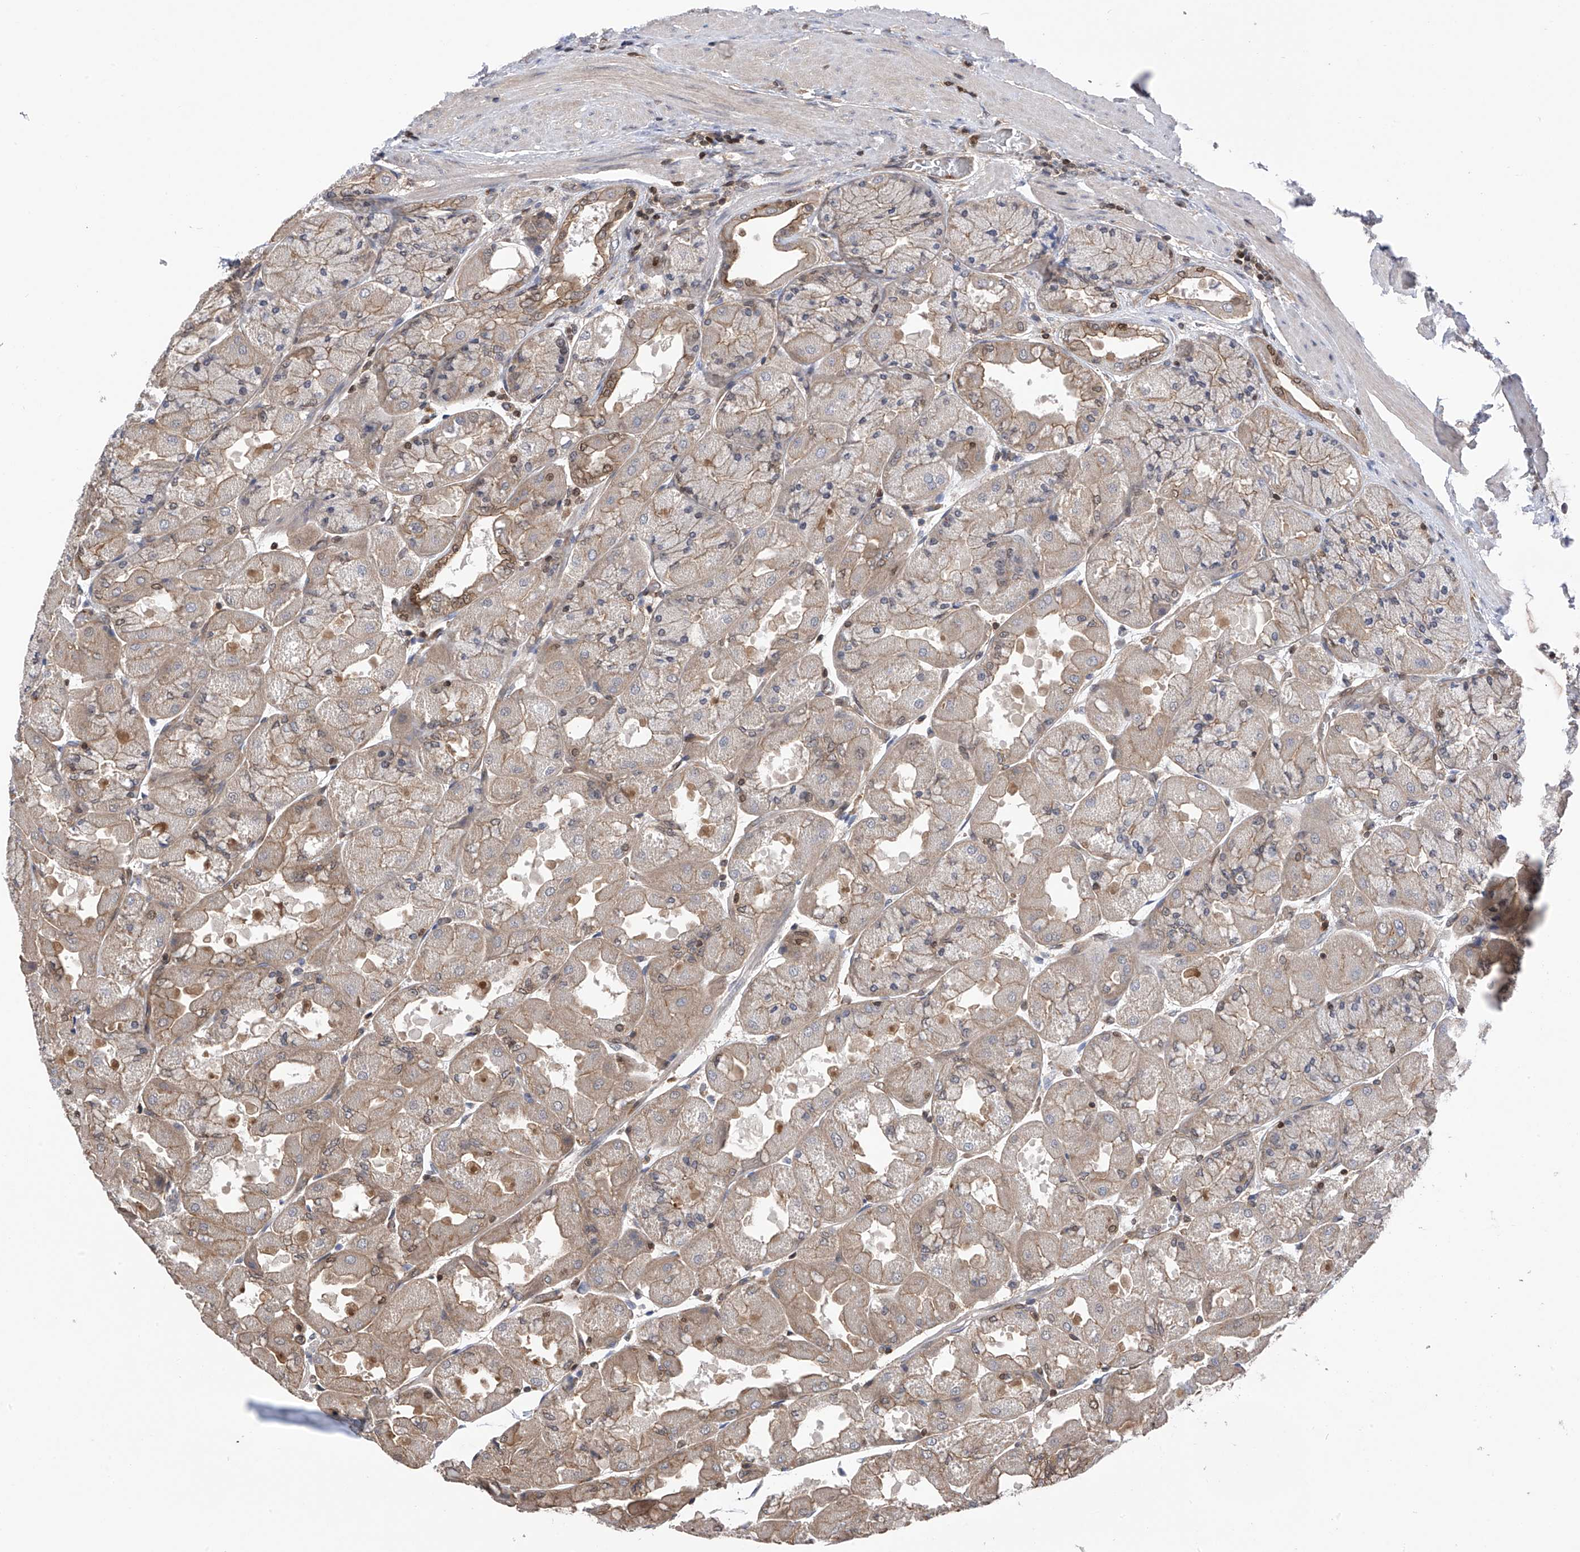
{"staining": {"intensity": "strong", "quantity": "25%-75%", "location": "cytoplasmic/membranous,nuclear"}, "tissue": "stomach", "cell_type": "Glandular cells", "image_type": "normal", "snomed": [{"axis": "morphology", "description": "Normal tissue, NOS"}, {"axis": "topography", "description": "Stomach"}], "caption": "The immunohistochemical stain shows strong cytoplasmic/membranous,nuclear positivity in glandular cells of benign stomach. The staining is performed using DAB brown chromogen to label protein expression. The nuclei are counter-stained blue using hematoxylin.", "gene": "DNAJC9", "patient": {"sex": "female", "age": 61}}